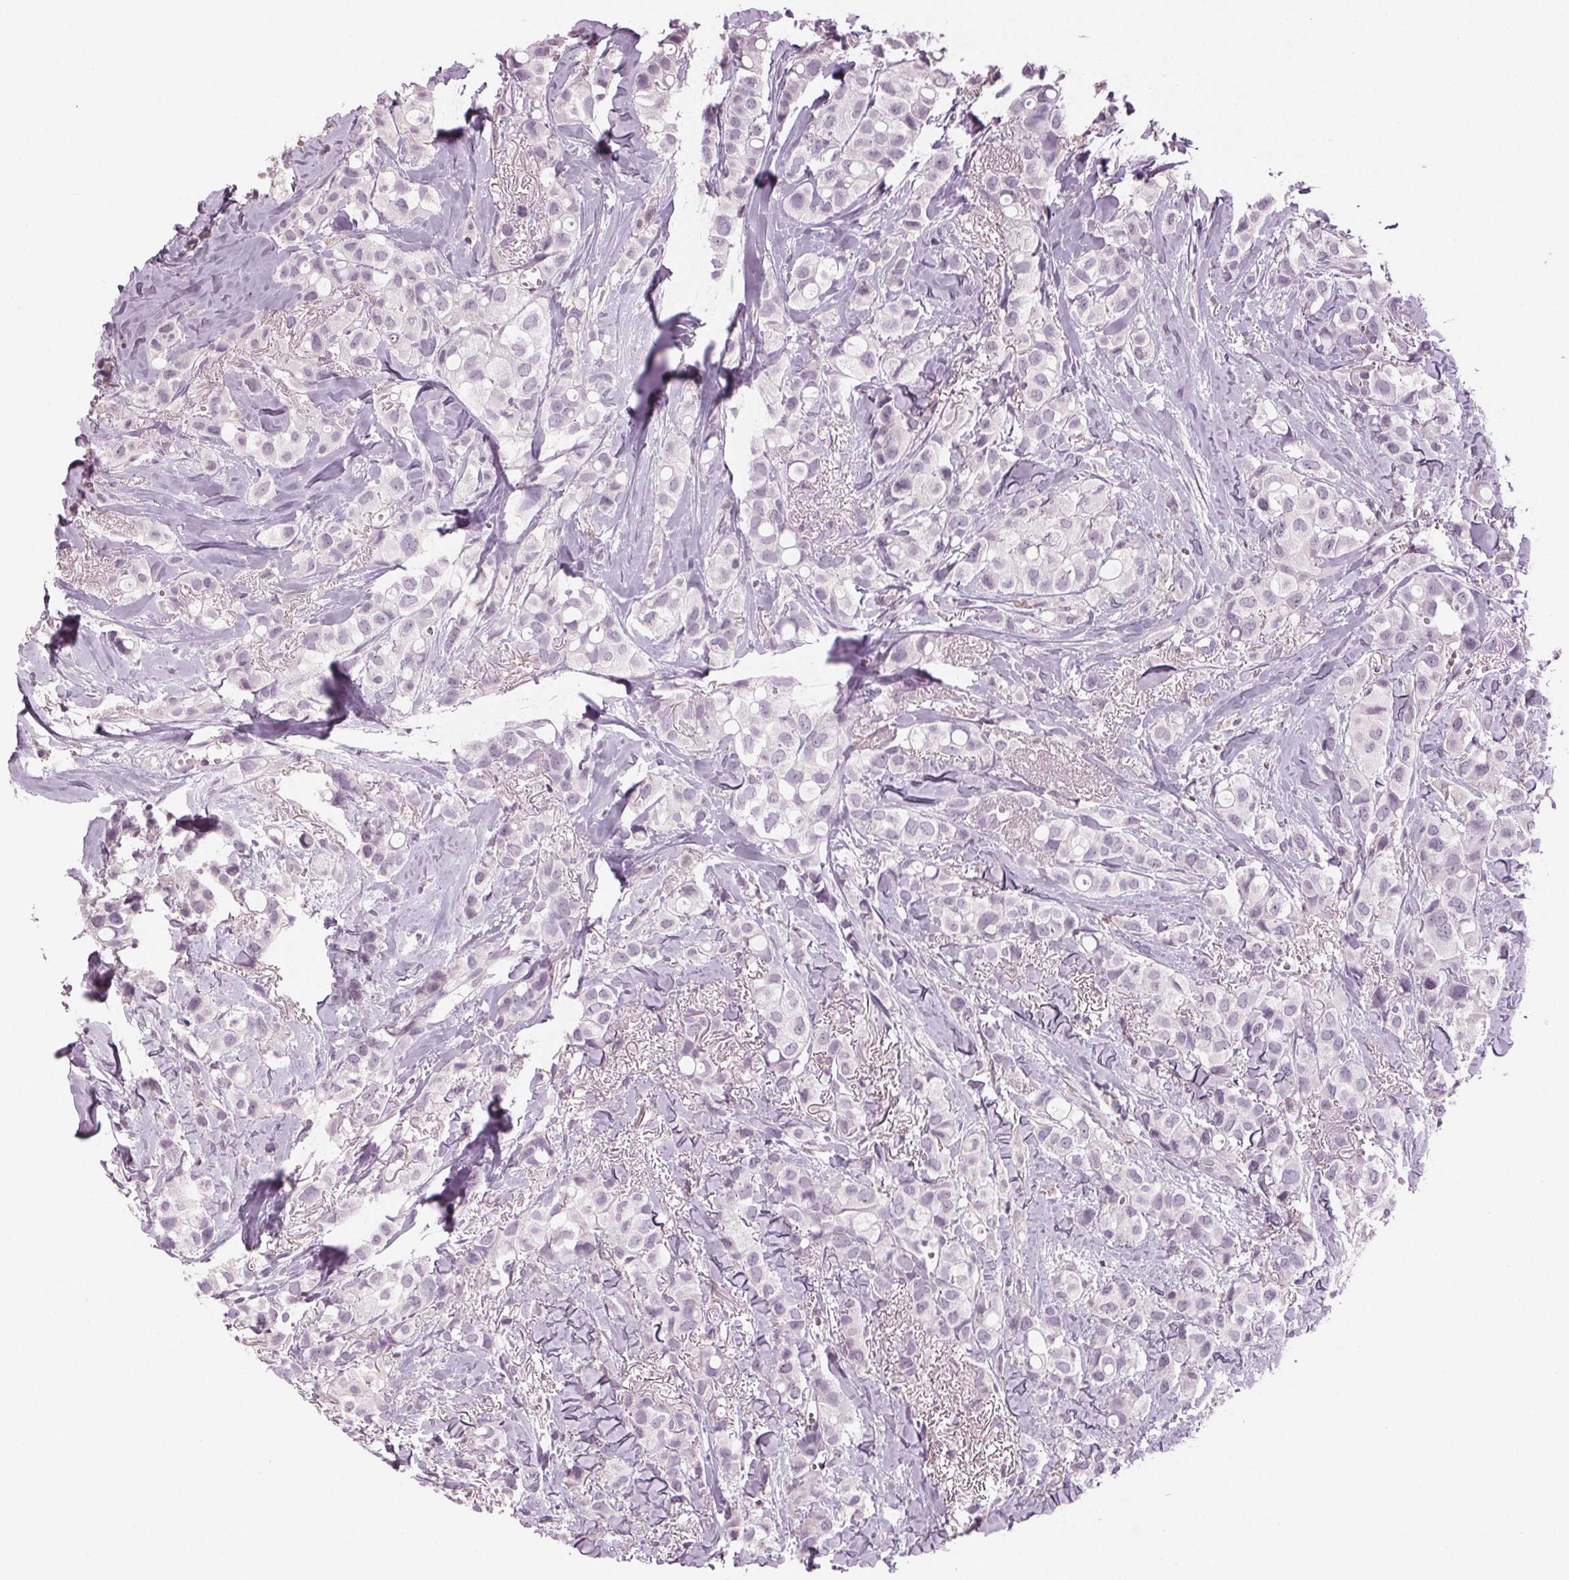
{"staining": {"intensity": "negative", "quantity": "none", "location": "none"}, "tissue": "breast cancer", "cell_type": "Tumor cells", "image_type": "cancer", "snomed": [{"axis": "morphology", "description": "Duct carcinoma"}, {"axis": "topography", "description": "Breast"}], "caption": "A micrograph of human infiltrating ductal carcinoma (breast) is negative for staining in tumor cells. Nuclei are stained in blue.", "gene": "DNAH12", "patient": {"sex": "female", "age": 85}}